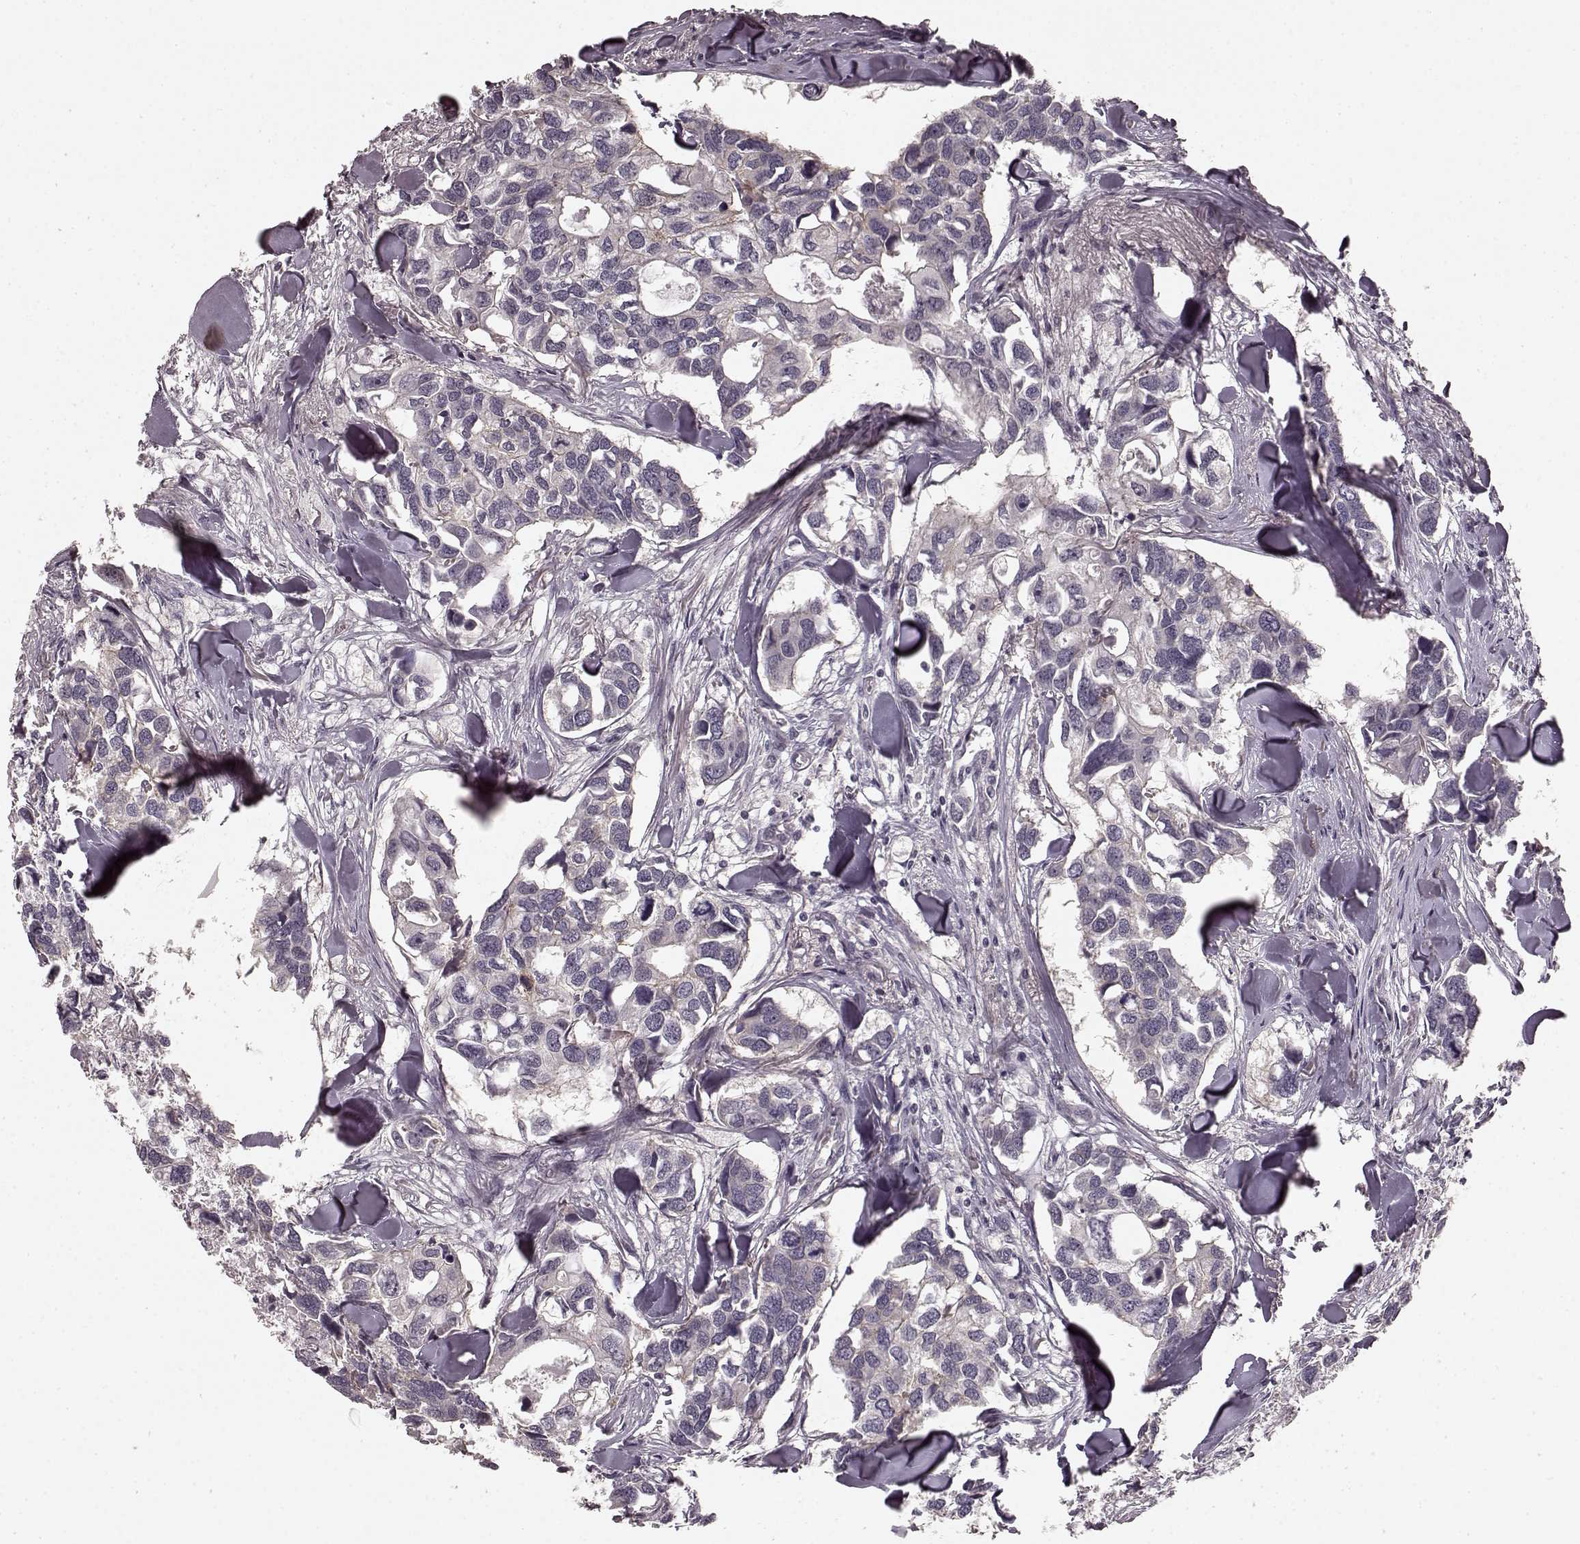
{"staining": {"intensity": "negative", "quantity": "none", "location": "none"}, "tissue": "breast cancer", "cell_type": "Tumor cells", "image_type": "cancer", "snomed": [{"axis": "morphology", "description": "Duct carcinoma"}, {"axis": "topography", "description": "Breast"}], "caption": "Immunohistochemical staining of human infiltrating ductal carcinoma (breast) displays no significant expression in tumor cells. The staining is performed using DAB (3,3'-diaminobenzidine) brown chromogen with nuclei counter-stained in using hematoxylin.", "gene": "PRKCE", "patient": {"sex": "female", "age": 83}}